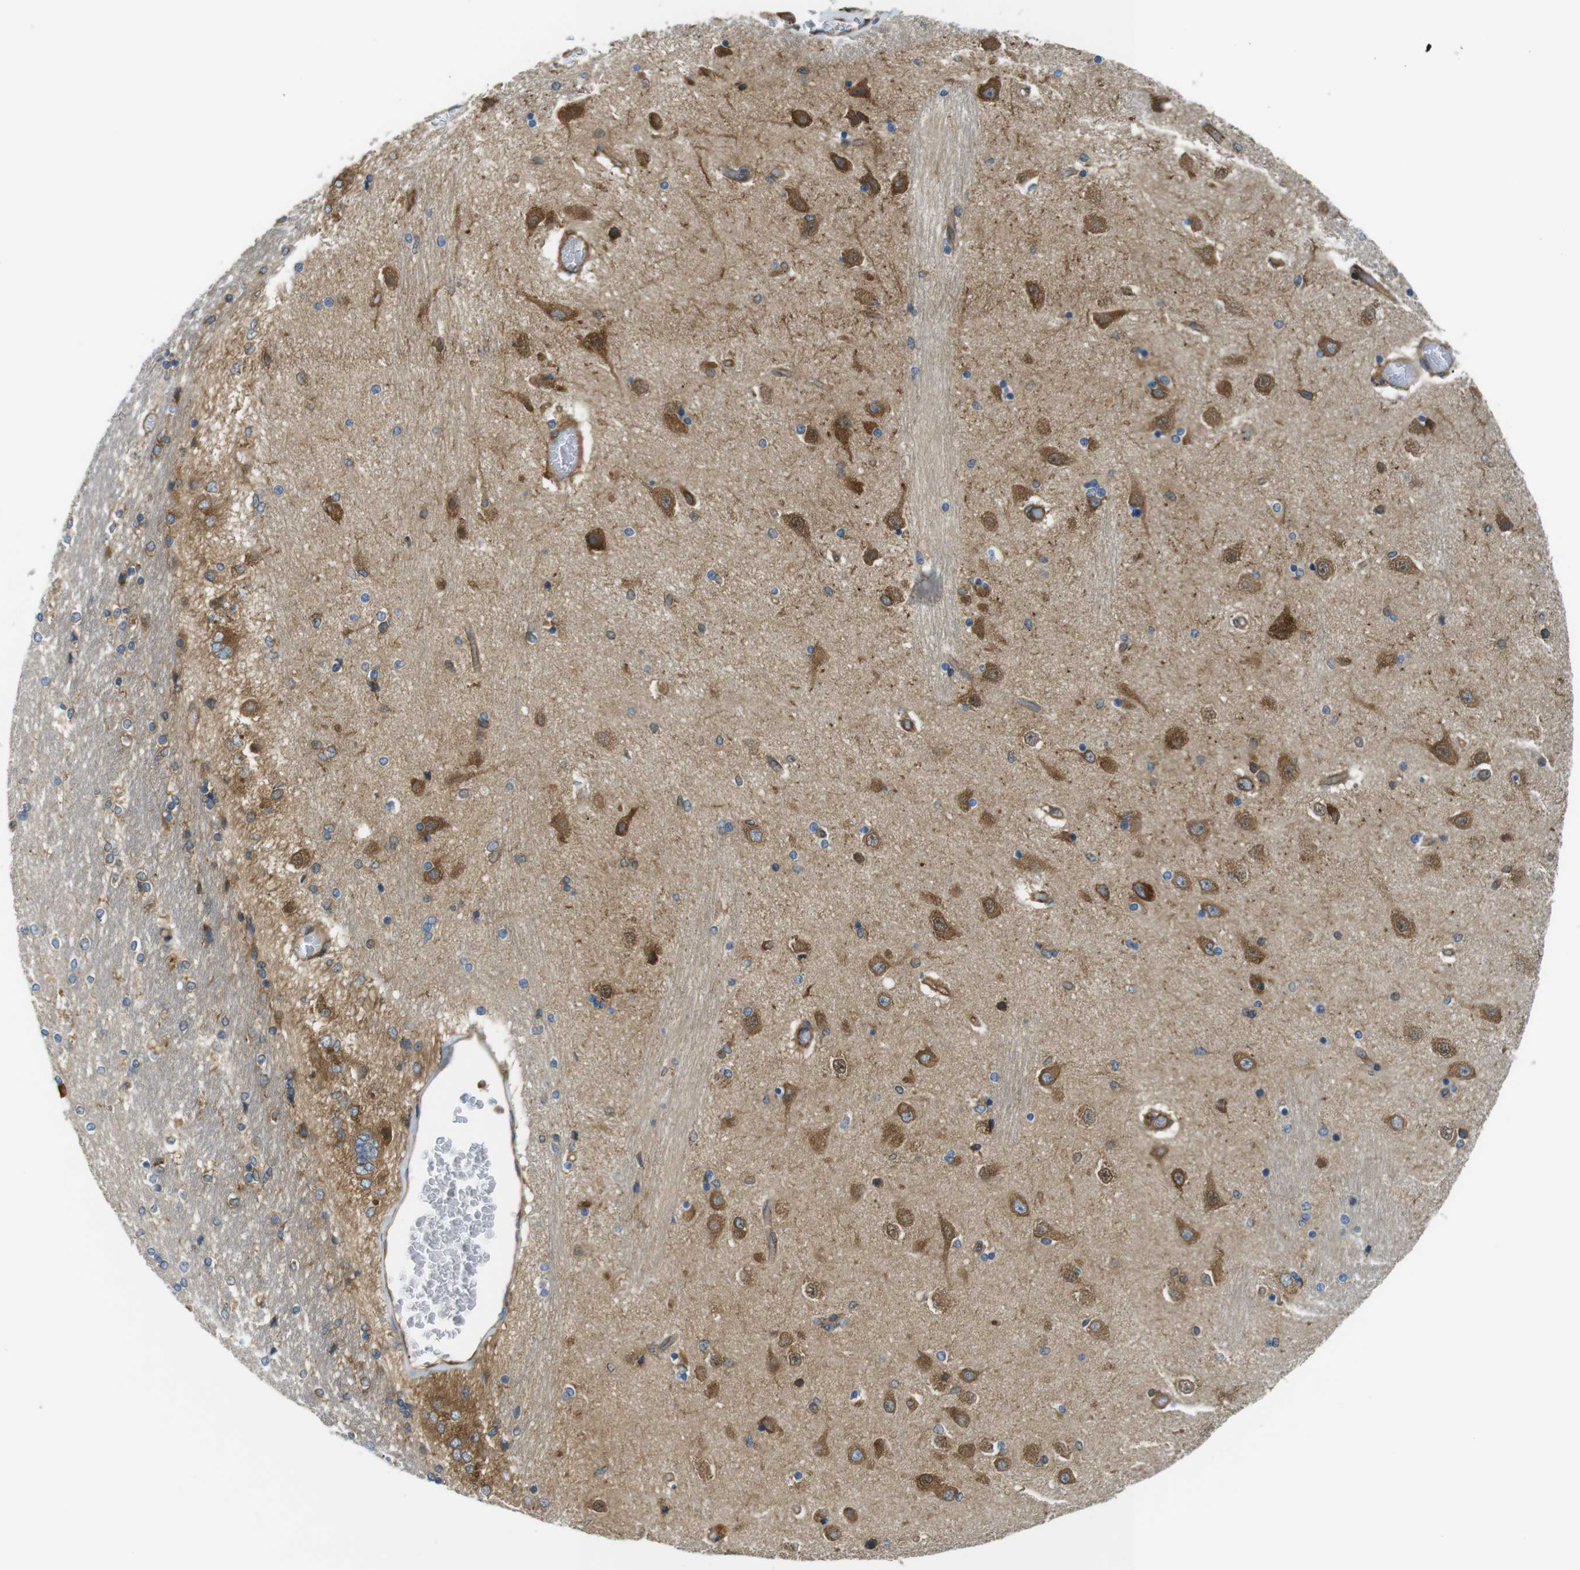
{"staining": {"intensity": "moderate", "quantity": "25%-75%", "location": "cytoplasmic/membranous"}, "tissue": "hippocampus", "cell_type": "Glial cells", "image_type": "normal", "snomed": [{"axis": "morphology", "description": "Normal tissue, NOS"}, {"axis": "topography", "description": "Hippocampus"}], "caption": "Immunohistochemical staining of normal human hippocampus exhibits moderate cytoplasmic/membranous protein positivity in about 25%-75% of glial cells.", "gene": "TSC1", "patient": {"sex": "female", "age": 54}}